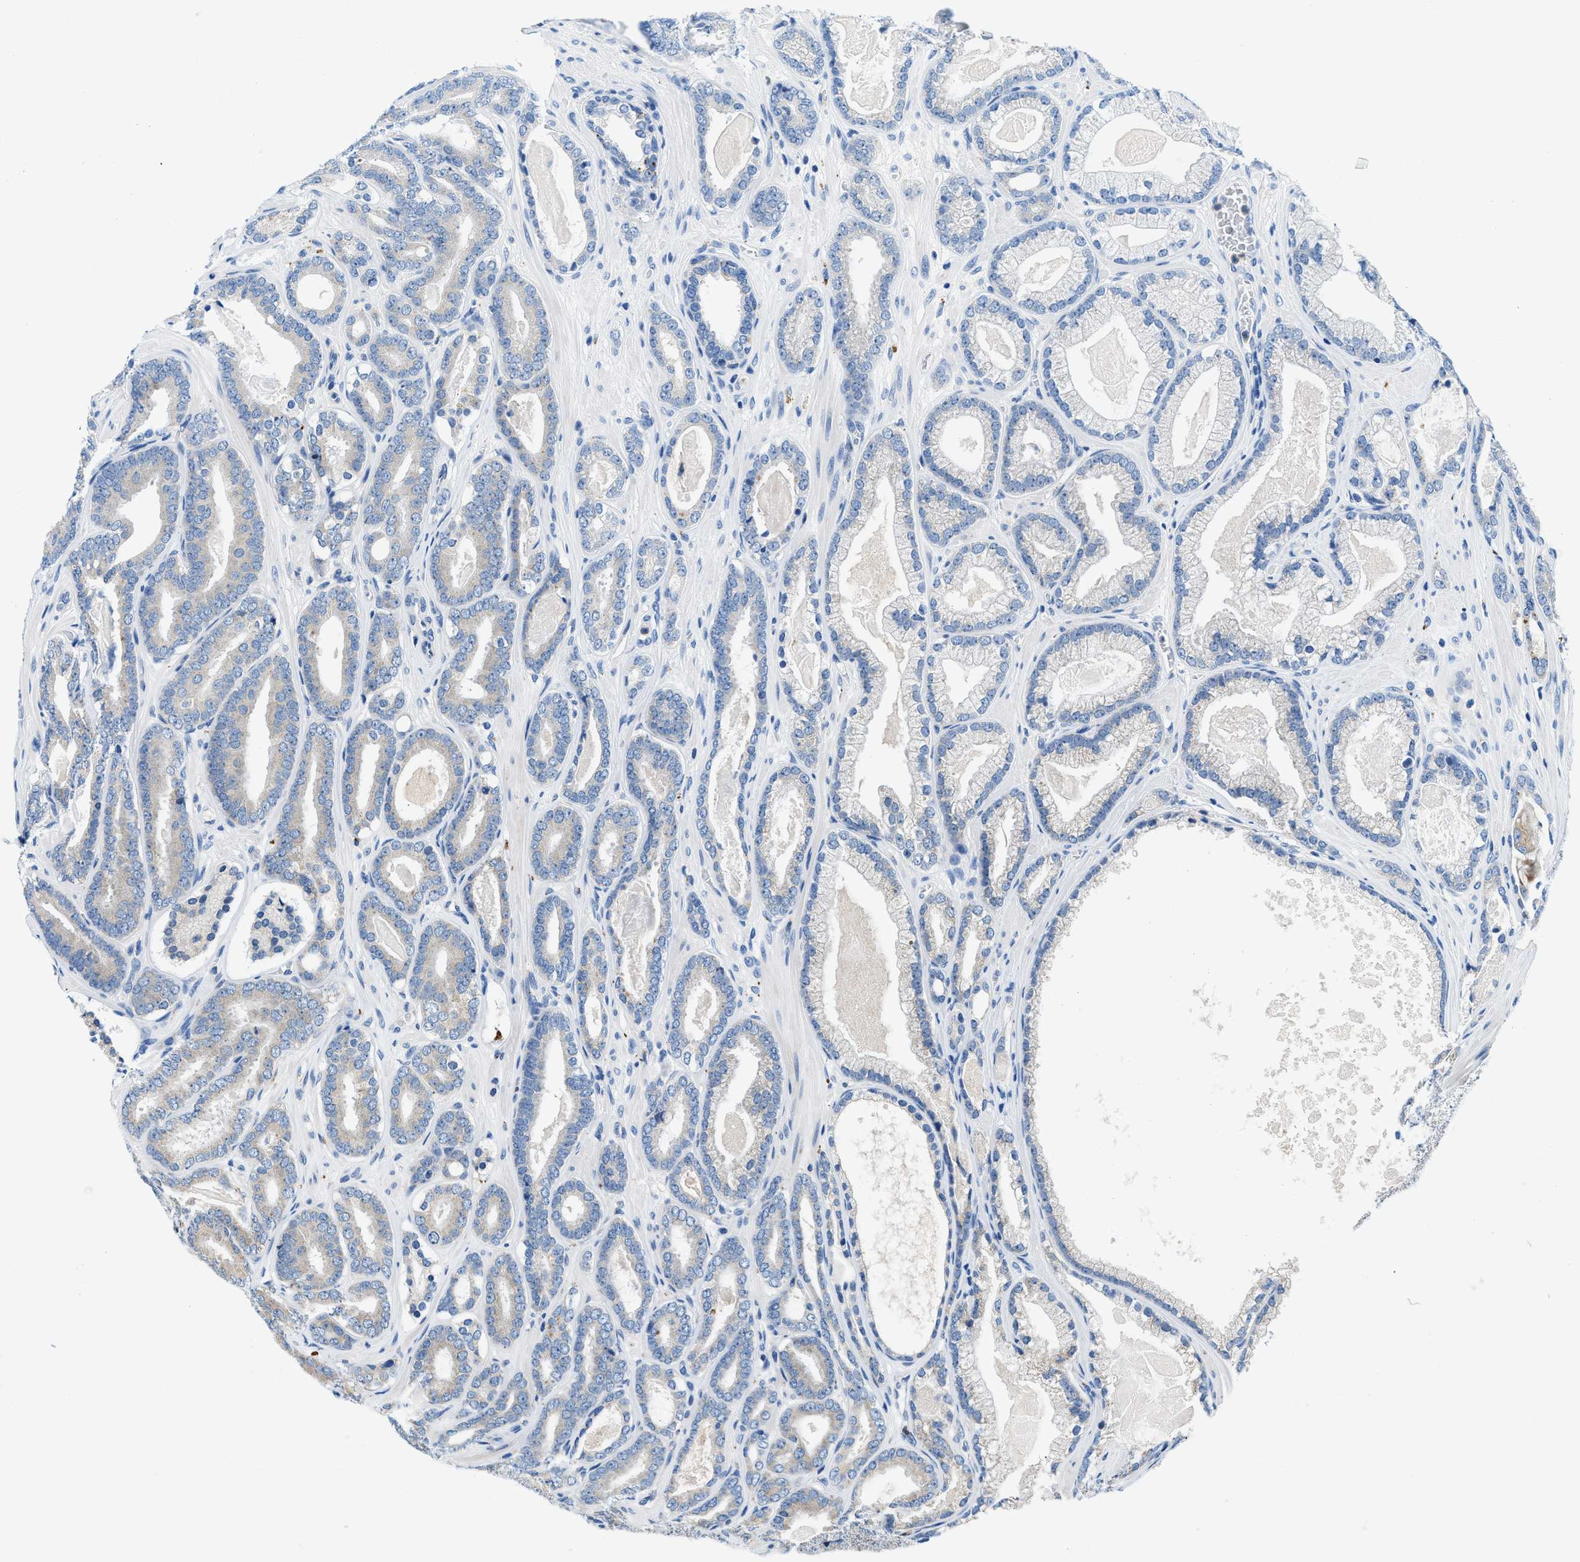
{"staining": {"intensity": "negative", "quantity": "none", "location": "none"}, "tissue": "prostate cancer", "cell_type": "Tumor cells", "image_type": "cancer", "snomed": [{"axis": "morphology", "description": "Adenocarcinoma, High grade"}, {"axis": "topography", "description": "Prostate"}], "caption": "DAB (3,3'-diaminobenzidine) immunohistochemical staining of human prostate adenocarcinoma (high-grade) displays no significant staining in tumor cells. The staining was performed using DAB to visualize the protein expression in brown, while the nuclei were stained in blue with hematoxylin (Magnification: 20x).", "gene": "ADGRE3", "patient": {"sex": "male", "age": 60}}